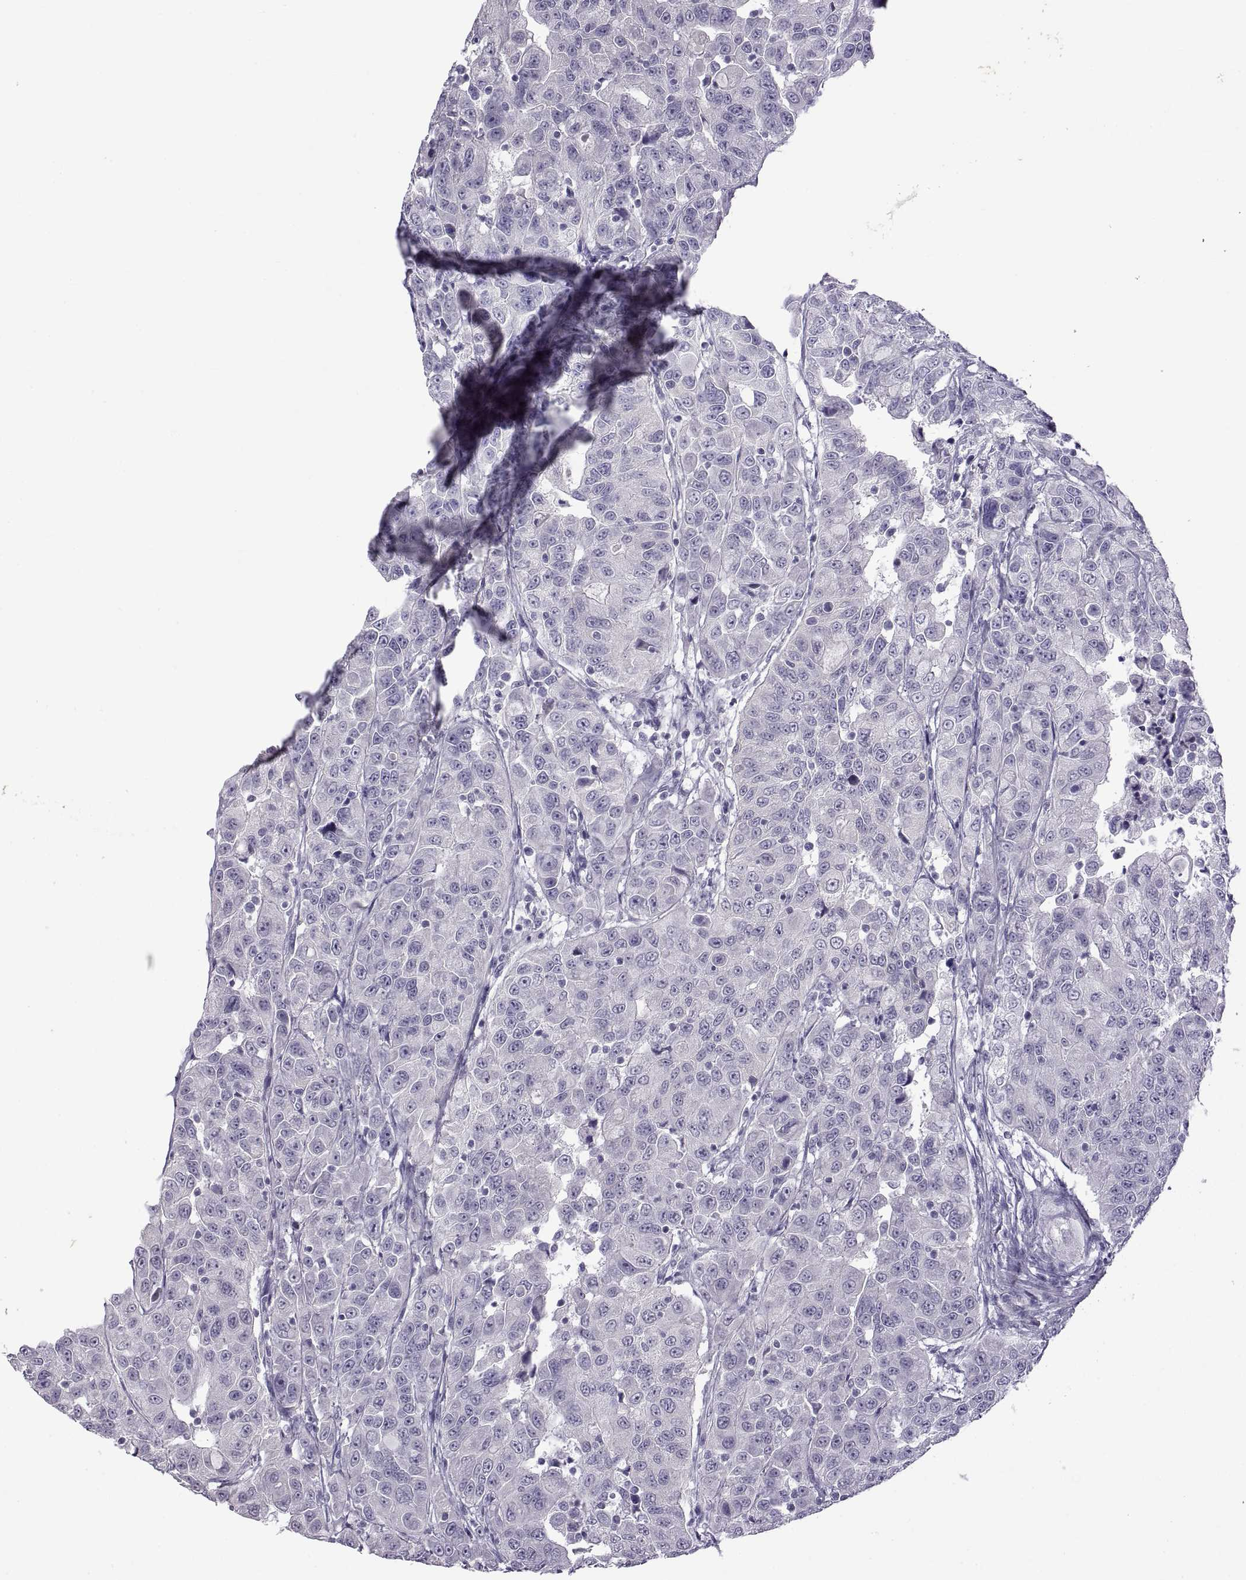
{"staining": {"intensity": "negative", "quantity": "none", "location": "none"}, "tissue": "urothelial cancer", "cell_type": "Tumor cells", "image_type": "cancer", "snomed": [{"axis": "morphology", "description": "Urothelial carcinoma, NOS"}, {"axis": "morphology", "description": "Urothelial carcinoma, High grade"}, {"axis": "topography", "description": "Urinary bladder"}], "caption": "Immunohistochemistry of urothelial carcinoma (high-grade) shows no expression in tumor cells. Brightfield microscopy of immunohistochemistry (IHC) stained with DAB (brown) and hematoxylin (blue), captured at high magnification.", "gene": "RDM1", "patient": {"sex": "female", "age": 73}}